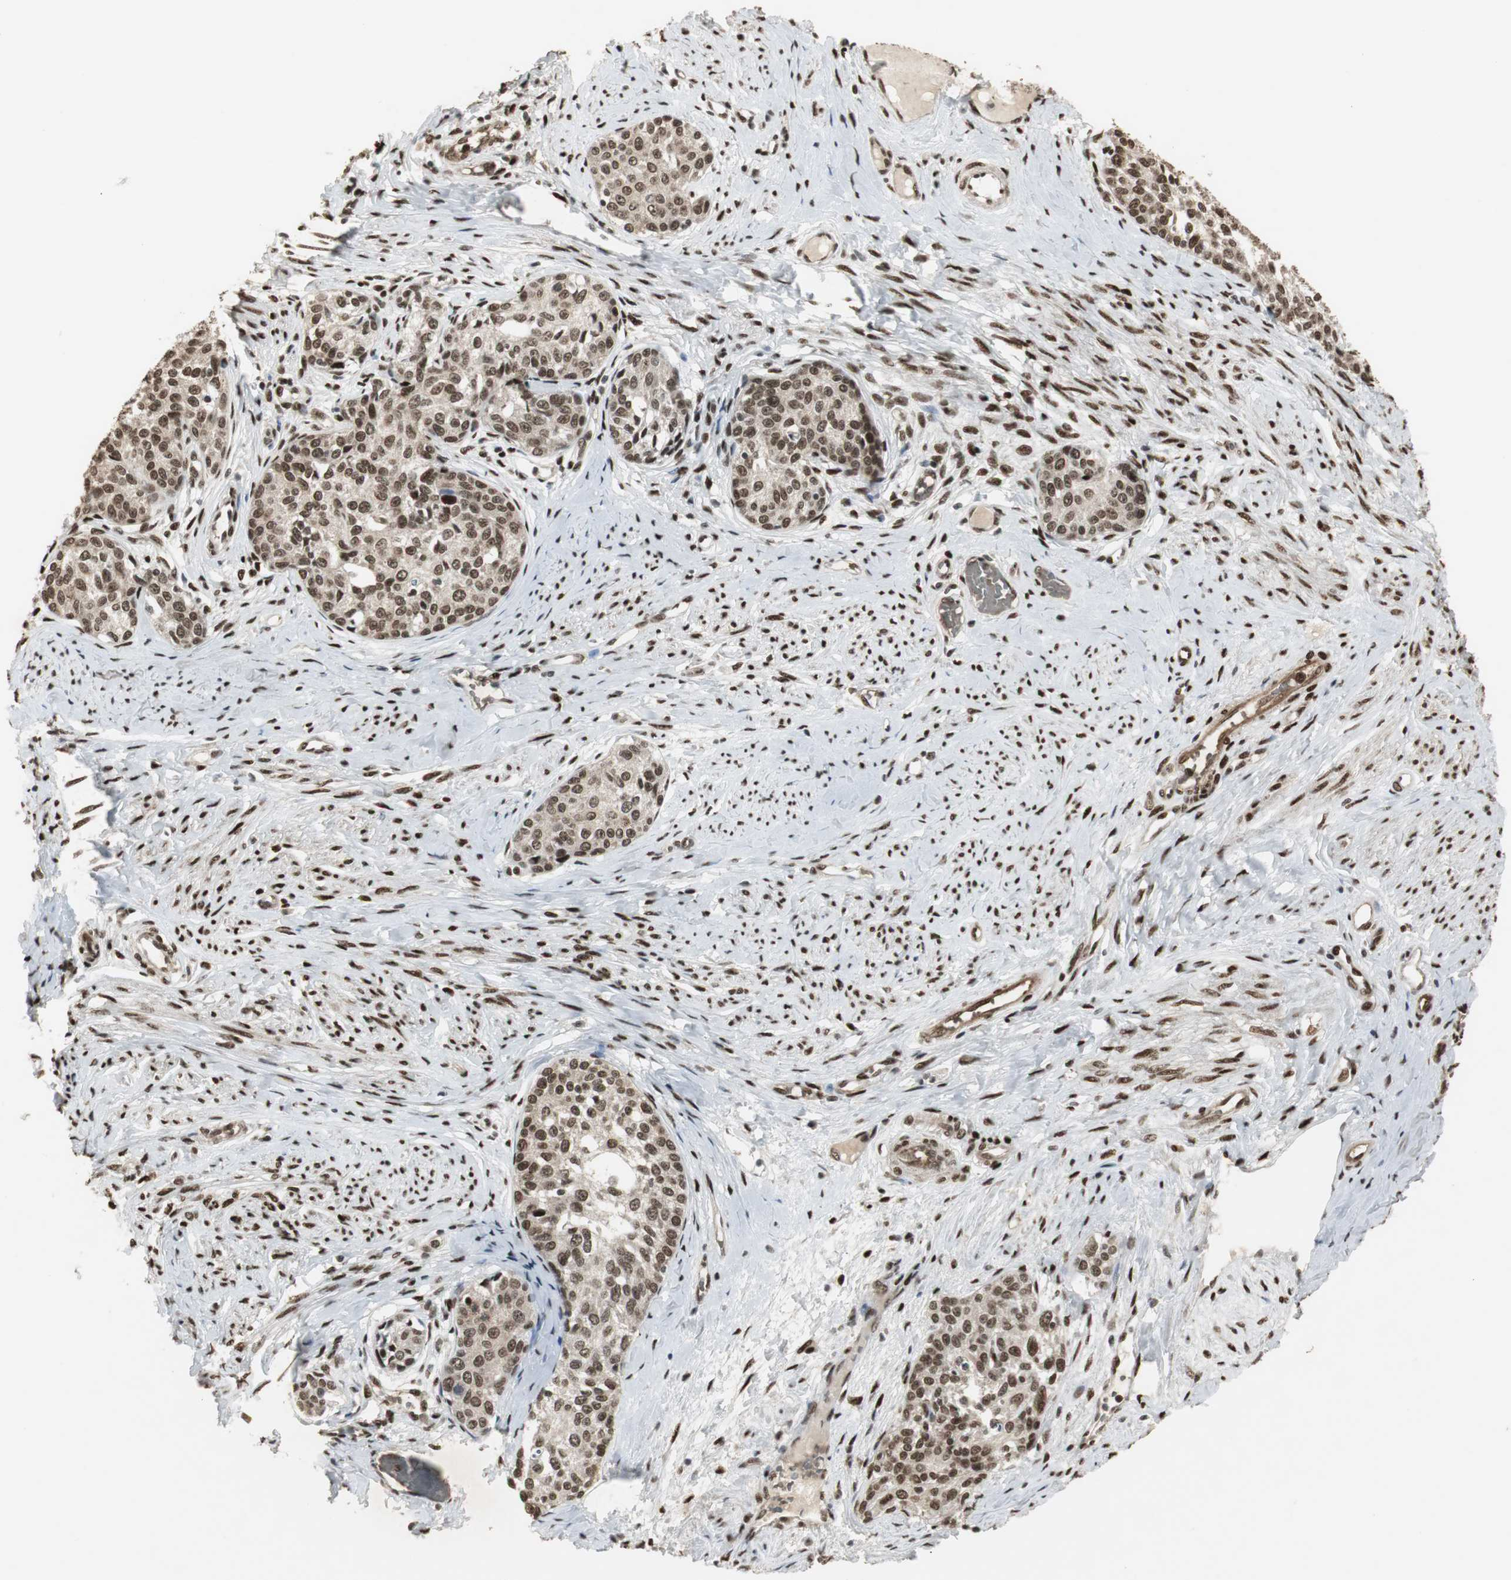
{"staining": {"intensity": "moderate", "quantity": ">75%", "location": "nuclear"}, "tissue": "cervical cancer", "cell_type": "Tumor cells", "image_type": "cancer", "snomed": [{"axis": "morphology", "description": "Squamous cell carcinoma, NOS"}, {"axis": "morphology", "description": "Adenocarcinoma, NOS"}, {"axis": "topography", "description": "Cervix"}], "caption": "Tumor cells show medium levels of moderate nuclear staining in approximately >75% of cells in cervical cancer. (DAB IHC, brown staining for protein, blue staining for nuclei).", "gene": "TAF5", "patient": {"sex": "female", "age": 52}}